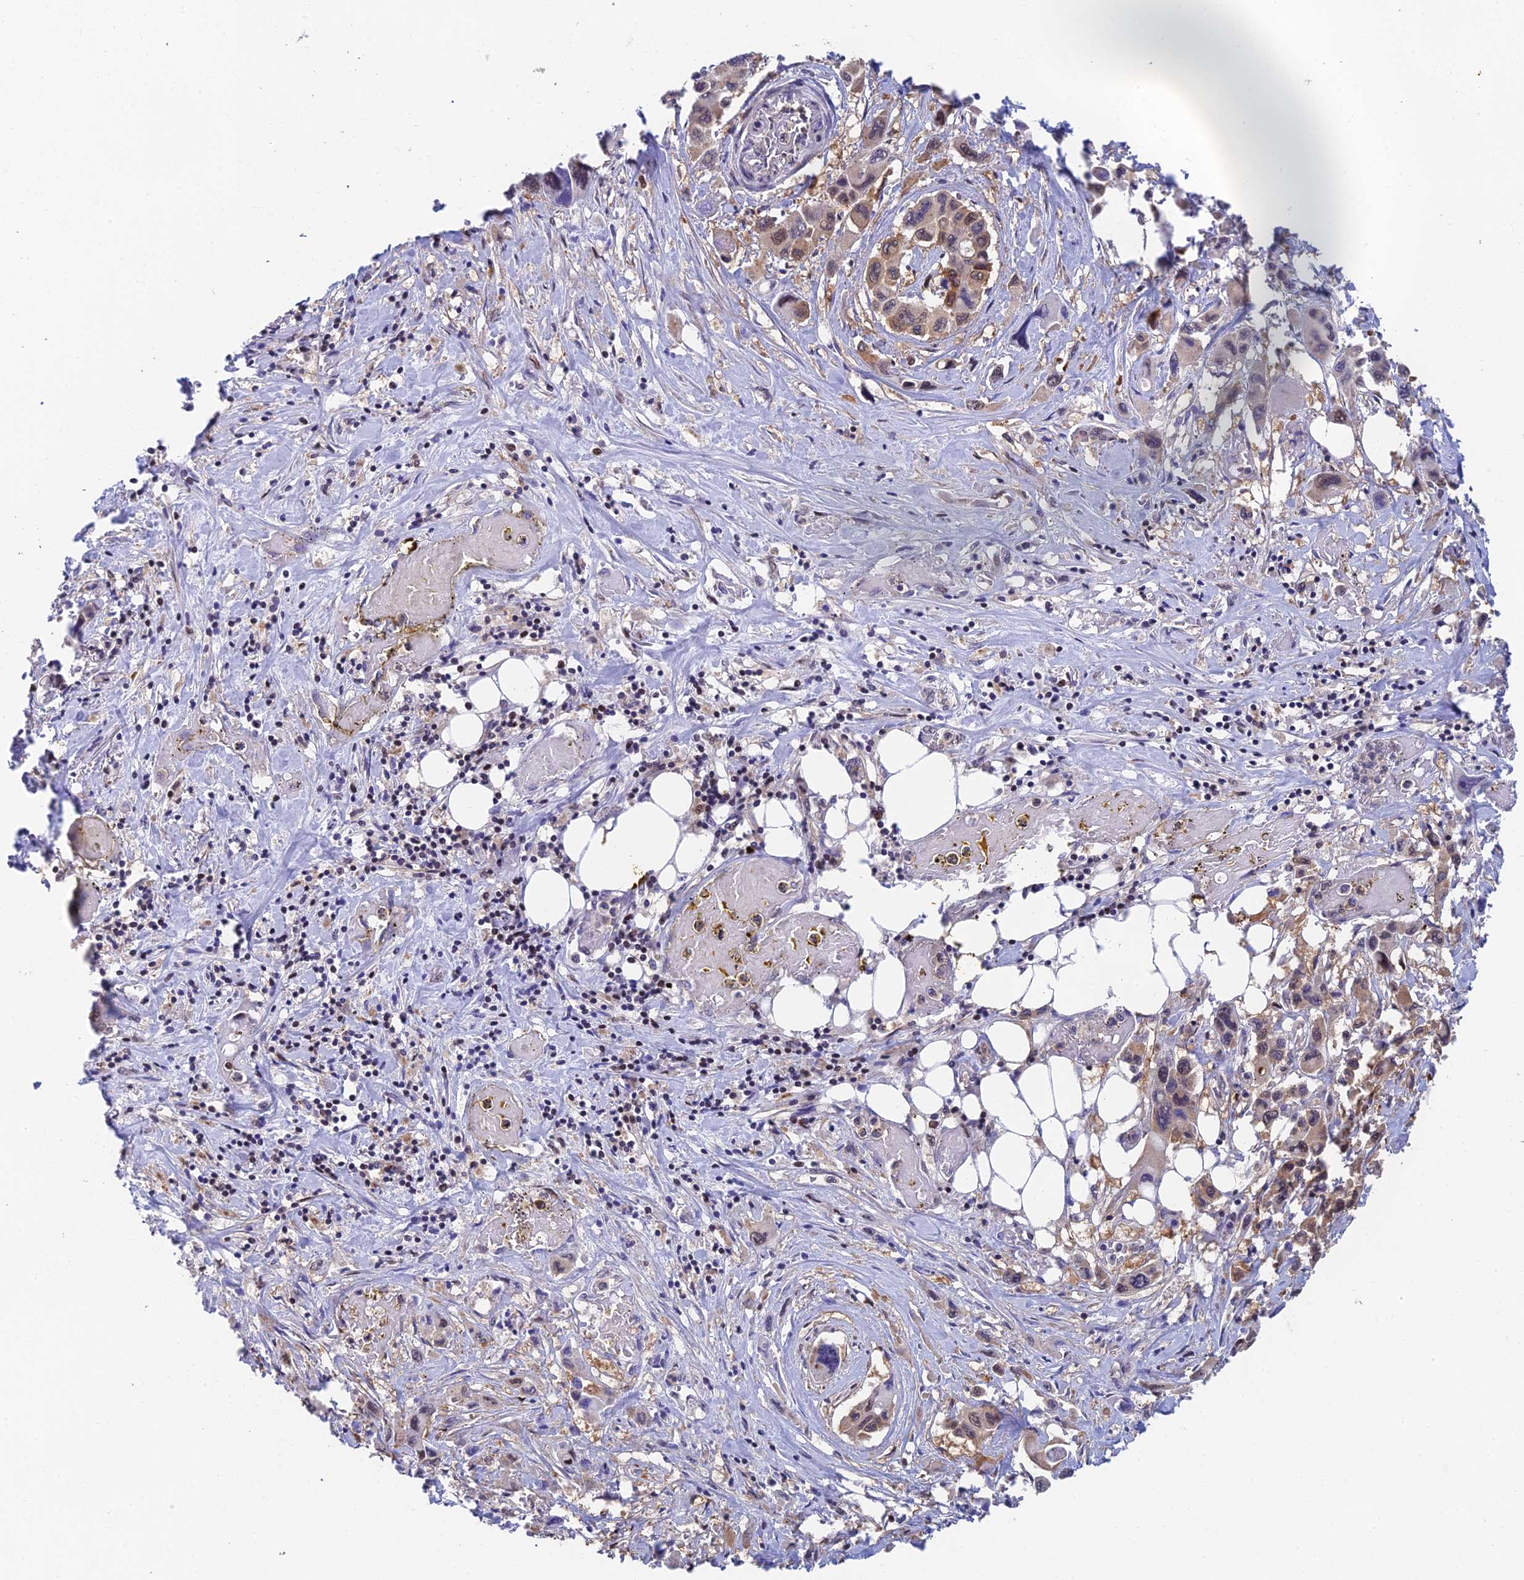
{"staining": {"intensity": "weak", "quantity": "25%-75%", "location": "cytoplasmic/membranous,nuclear"}, "tissue": "pancreatic cancer", "cell_type": "Tumor cells", "image_type": "cancer", "snomed": [{"axis": "morphology", "description": "Adenocarcinoma, NOS"}, {"axis": "topography", "description": "Pancreas"}], "caption": "Immunohistochemistry staining of adenocarcinoma (pancreatic), which displays low levels of weak cytoplasmic/membranous and nuclear expression in approximately 25%-75% of tumor cells indicating weak cytoplasmic/membranous and nuclear protein positivity. The staining was performed using DAB (3,3'-diaminobenzidine) (brown) for protein detection and nuclei were counterstained in hematoxylin (blue).", "gene": "MRPL17", "patient": {"sex": "male", "age": 92}}